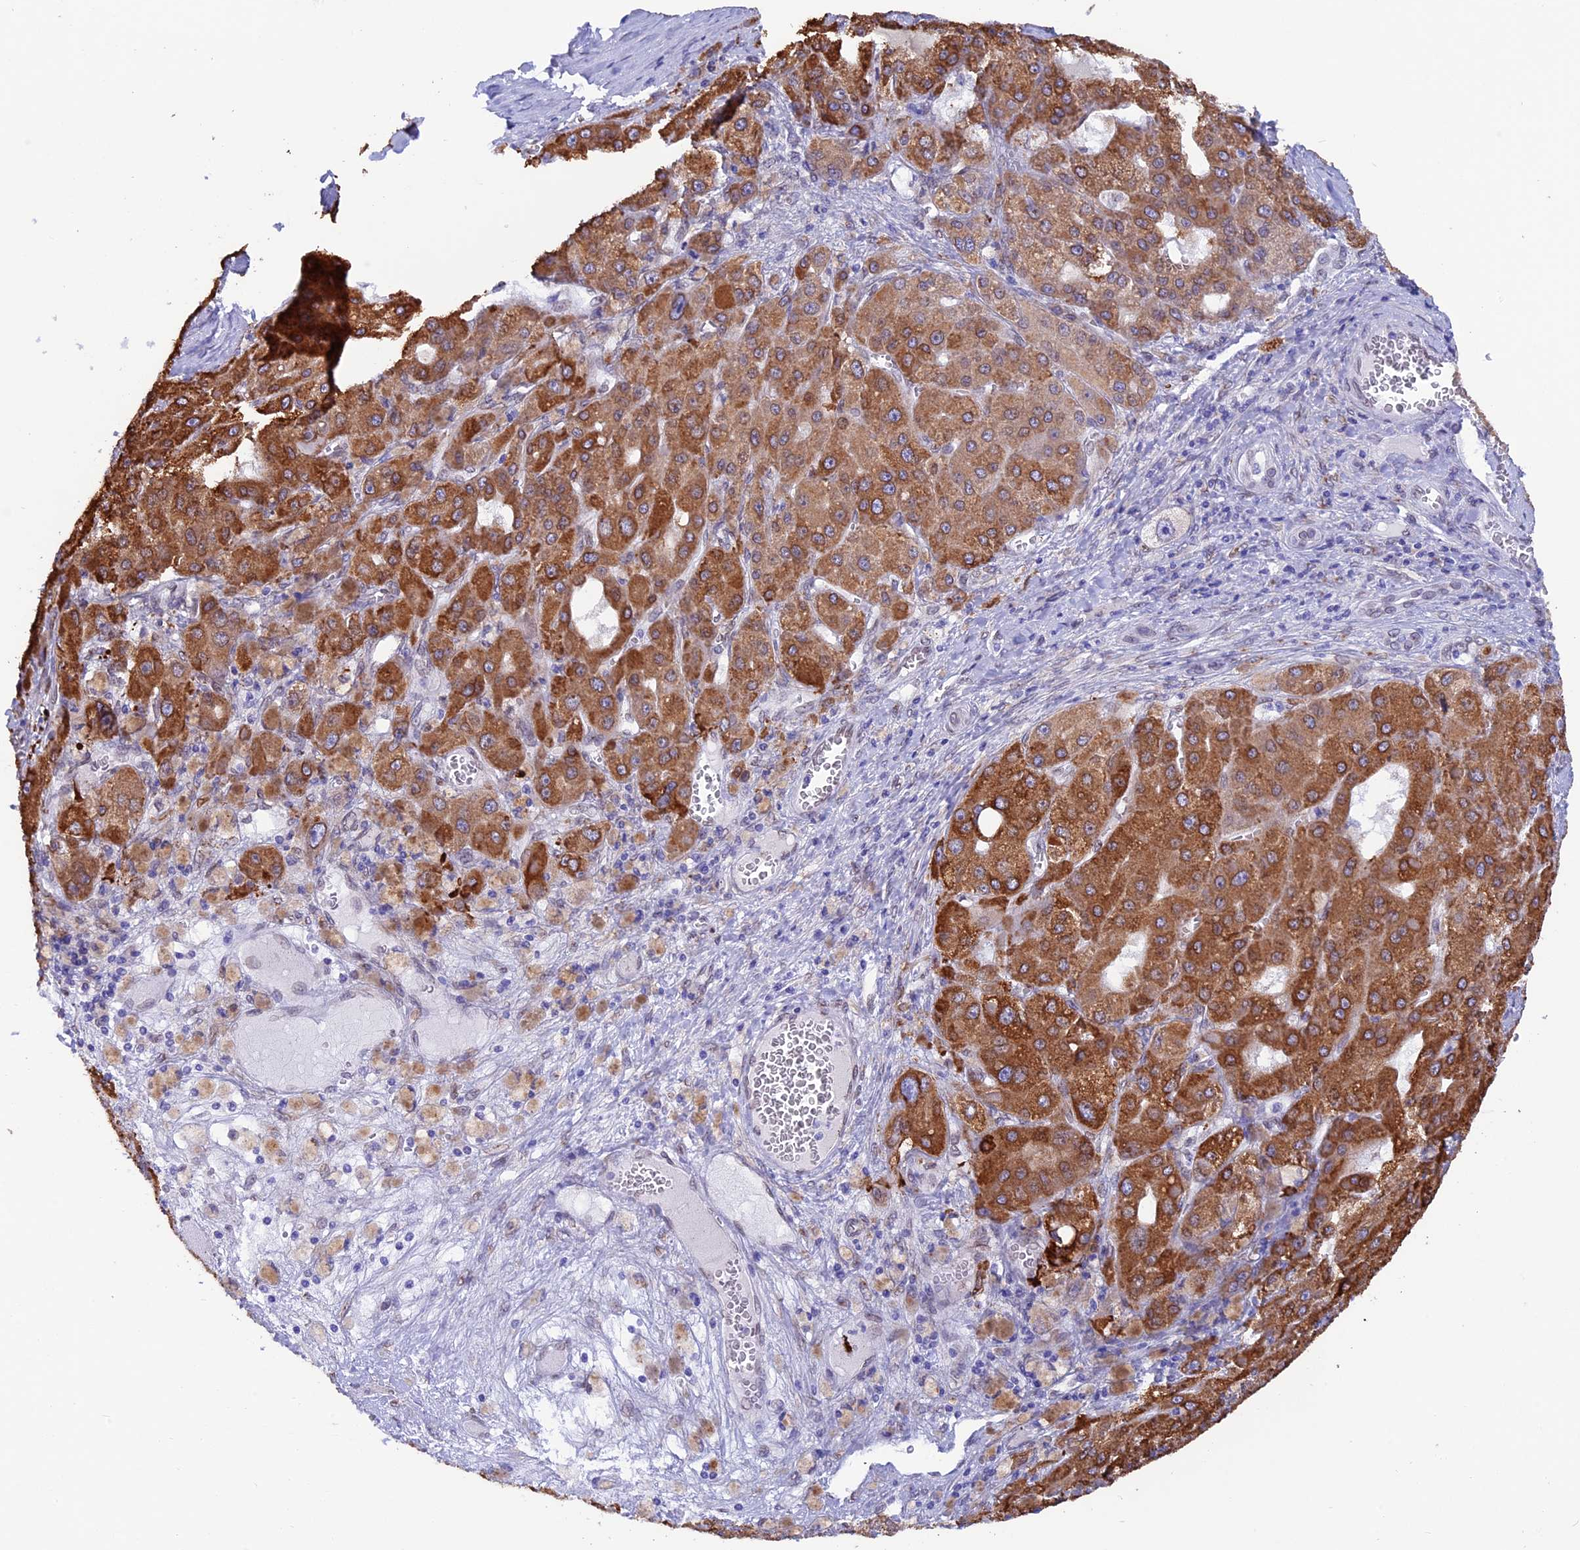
{"staining": {"intensity": "moderate", "quantity": ">75%", "location": "cytoplasmic/membranous,nuclear"}, "tissue": "liver cancer", "cell_type": "Tumor cells", "image_type": "cancer", "snomed": [{"axis": "morphology", "description": "Carcinoma, Hepatocellular, NOS"}, {"axis": "topography", "description": "Liver"}], "caption": "Moderate cytoplasmic/membranous and nuclear positivity for a protein is identified in approximately >75% of tumor cells of liver cancer (hepatocellular carcinoma) using IHC.", "gene": "TMPRSS7", "patient": {"sex": "female", "age": 73}}